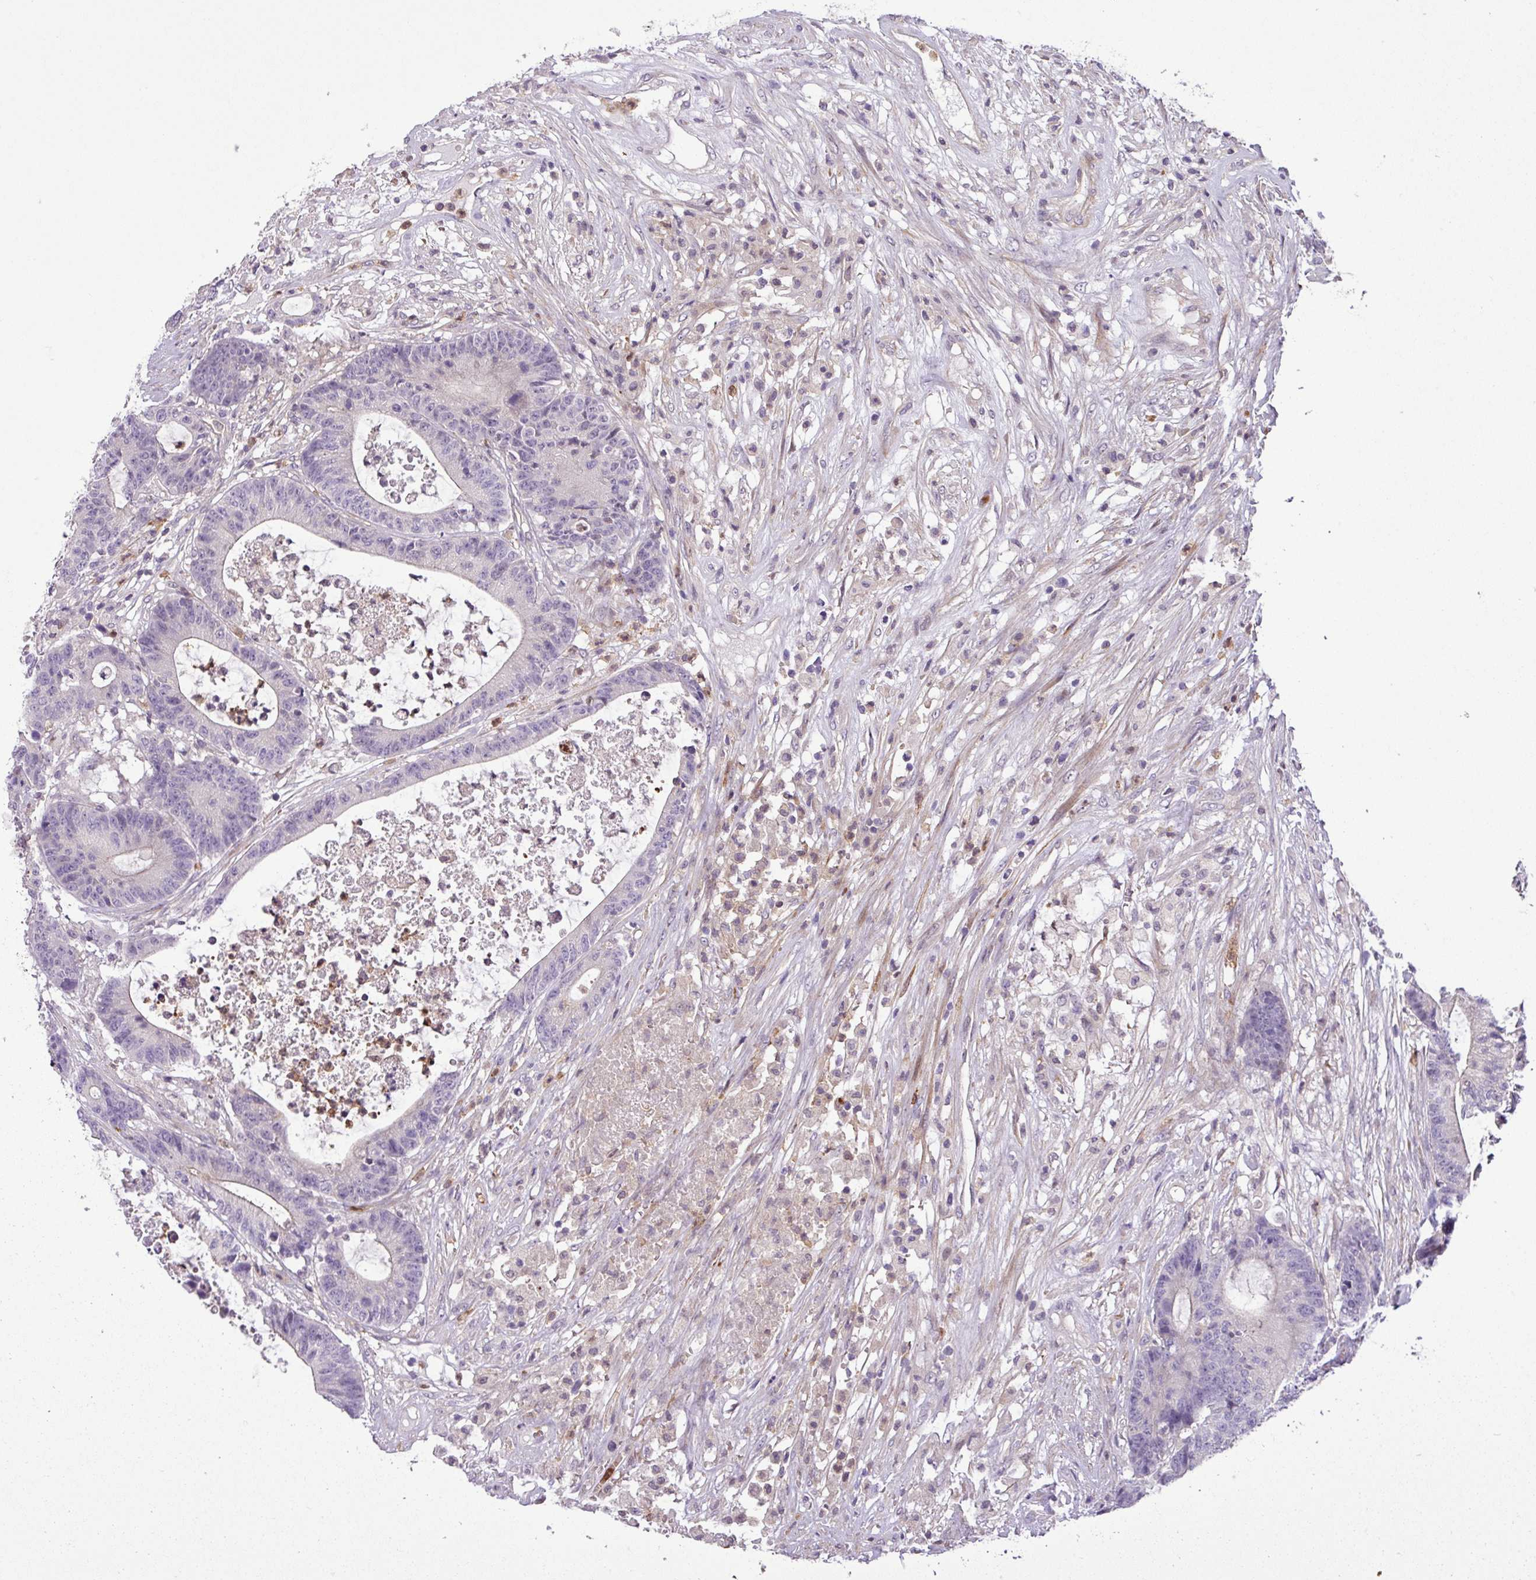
{"staining": {"intensity": "negative", "quantity": "none", "location": "none"}, "tissue": "colorectal cancer", "cell_type": "Tumor cells", "image_type": "cancer", "snomed": [{"axis": "morphology", "description": "Adenocarcinoma, NOS"}, {"axis": "topography", "description": "Colon"}], "caption": "DAB (3,3'-diaminobenzidine) immunohistochemical staining of adenocarcinoma (colorectal) displays no significant positivity in tumor cells. (Brightfield microscopy of DAB (3,3'-diaminobenzidine) IHC at high magnification).", "gene": "NBEAL2", "patient": {"sex": "female", "age": 84}}